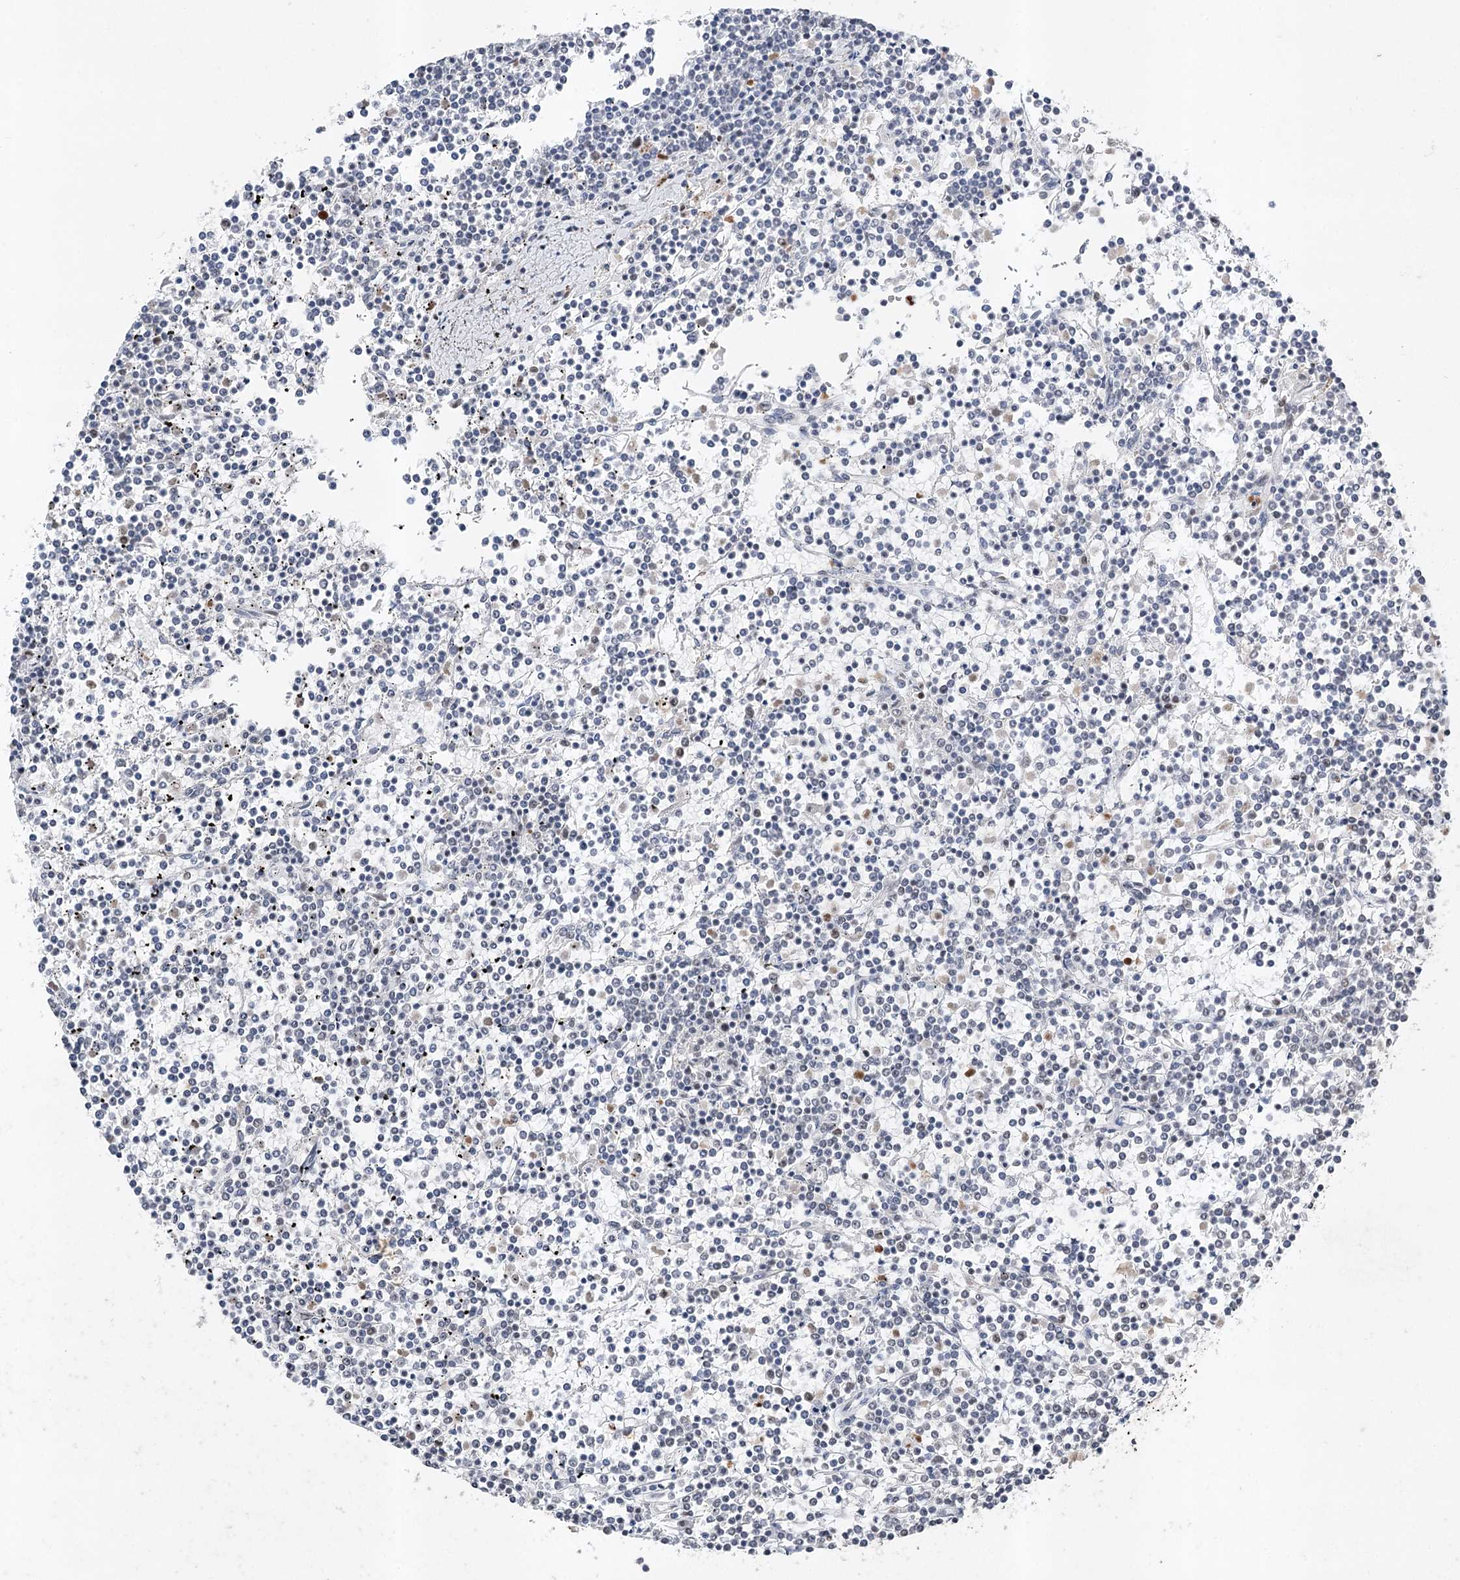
{"staining": {"intensity": "negative", "quantity": "none", "location": "none"}, "tissue": "lymphoma", "cell_type": "Tumor cells", "image_type": "cancer", "snomed": [{"axis": "morphology", "description": "Malignant lymphoma, non-Hodgkin's type, Low grade"}, {"axis": "topography", "description": "Spleen"}], "caption": "DAB (3,3'-diaminobenzidine) immunohistochemical staining of human malignant lymphoma, non-Hodgkin's type (low-grade) reveals no significant staining in tumor cells.", "gene": "PDCD4", "patient": {"sex": "female", "age": 19}}